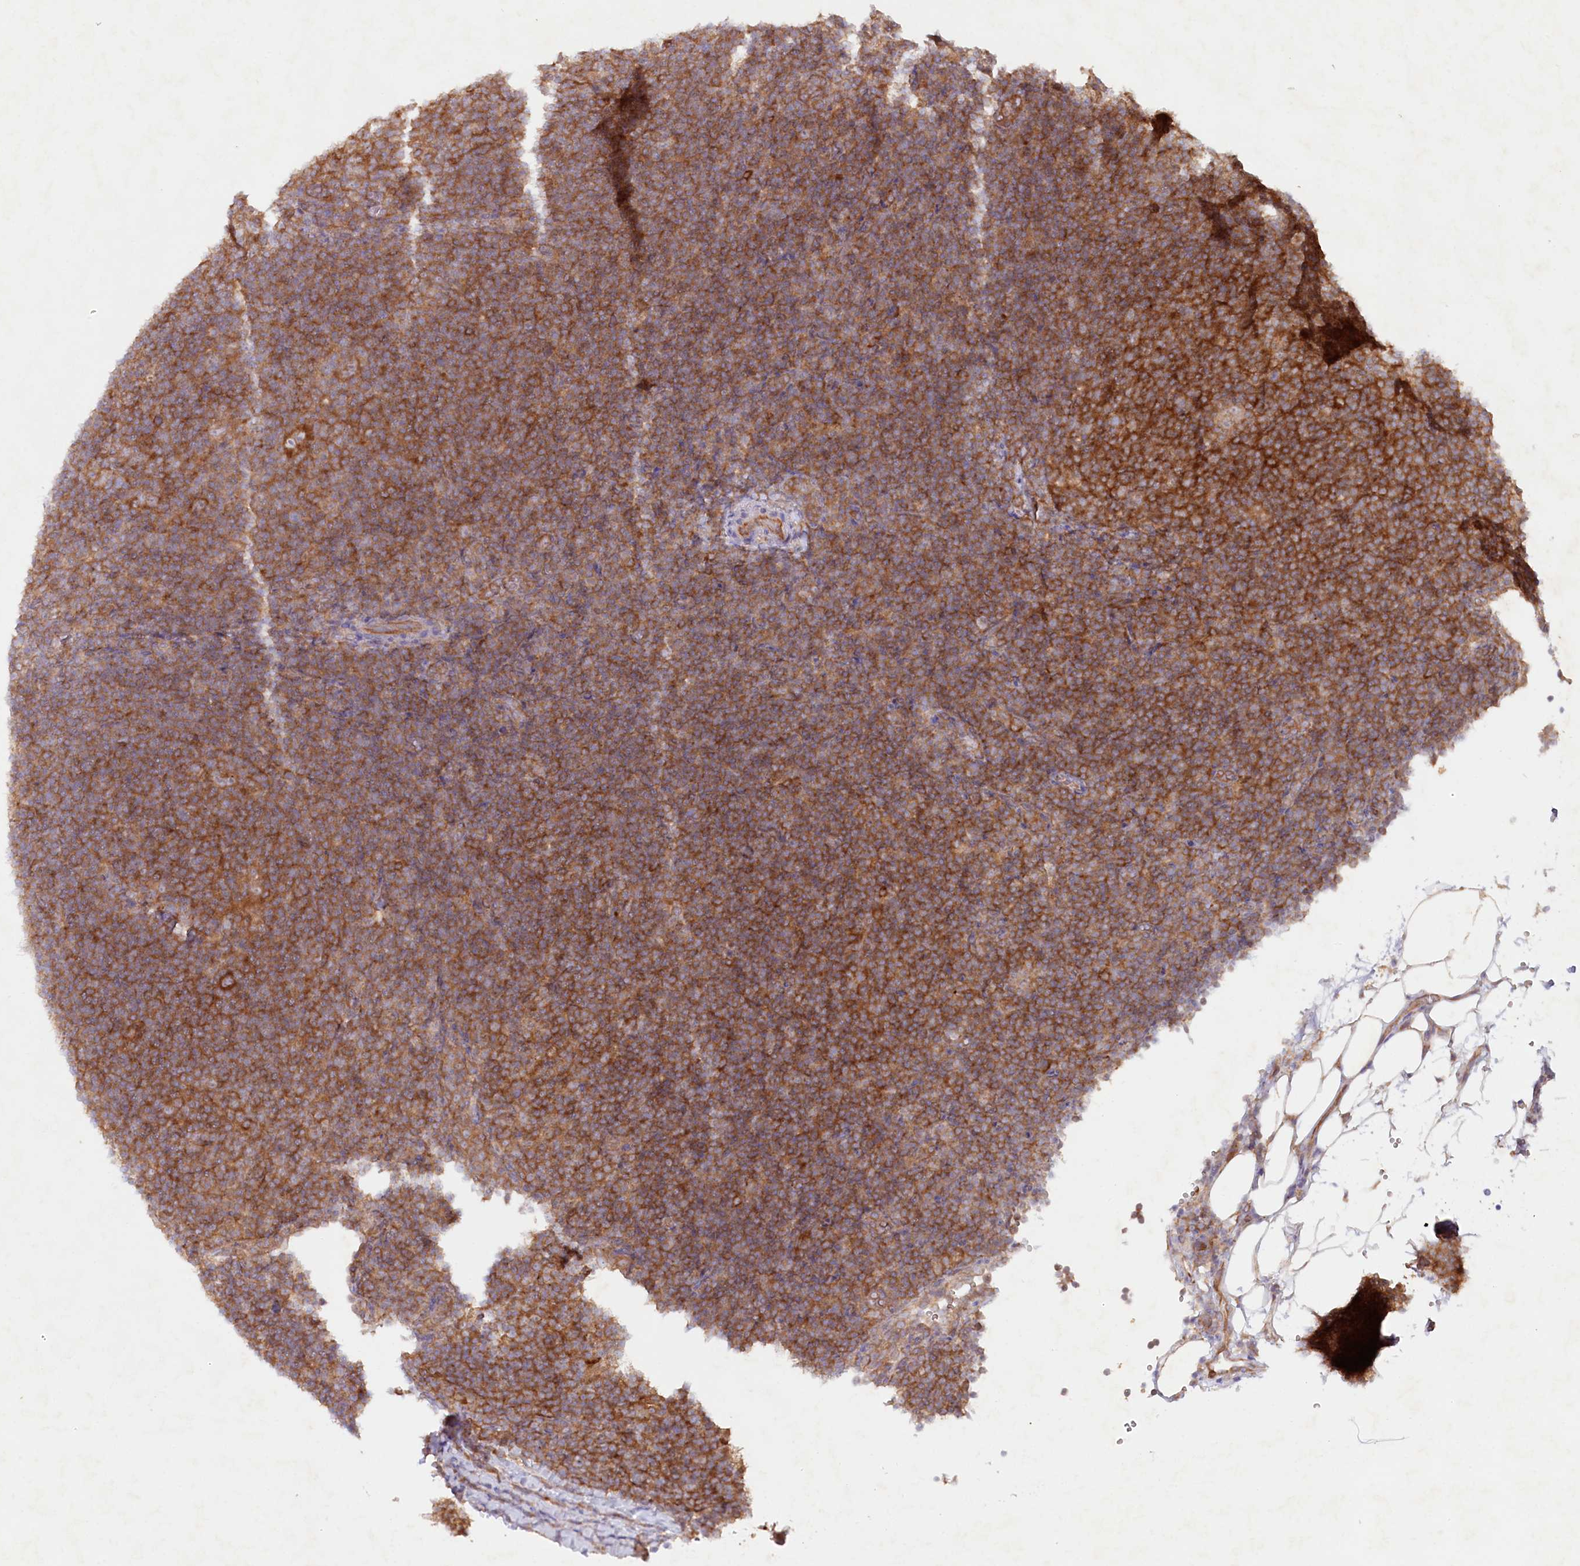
{"staining": {"intensity": "moderate", "quantity": ">75%", "location": "cytoplasmic/membranous"}, "tissue": "lymphoma", "cell_type": "Tumor cells", "image_type": "cancer", "snomed": [{"axis": "morphology", "description": "Hodgkin's disease, NOS"}, {"axis": "topography", "description": "Lymph node"}], "caption": "A photomicrograph showing moderate cytoplasmic/membranous positivity in approximately >75% of tumor cells in Hodgkin's disease, as visualized by brown immunohistochemical staining.", "gene": "TNIP1", "patient": {"sex": "female", "age": 57}}